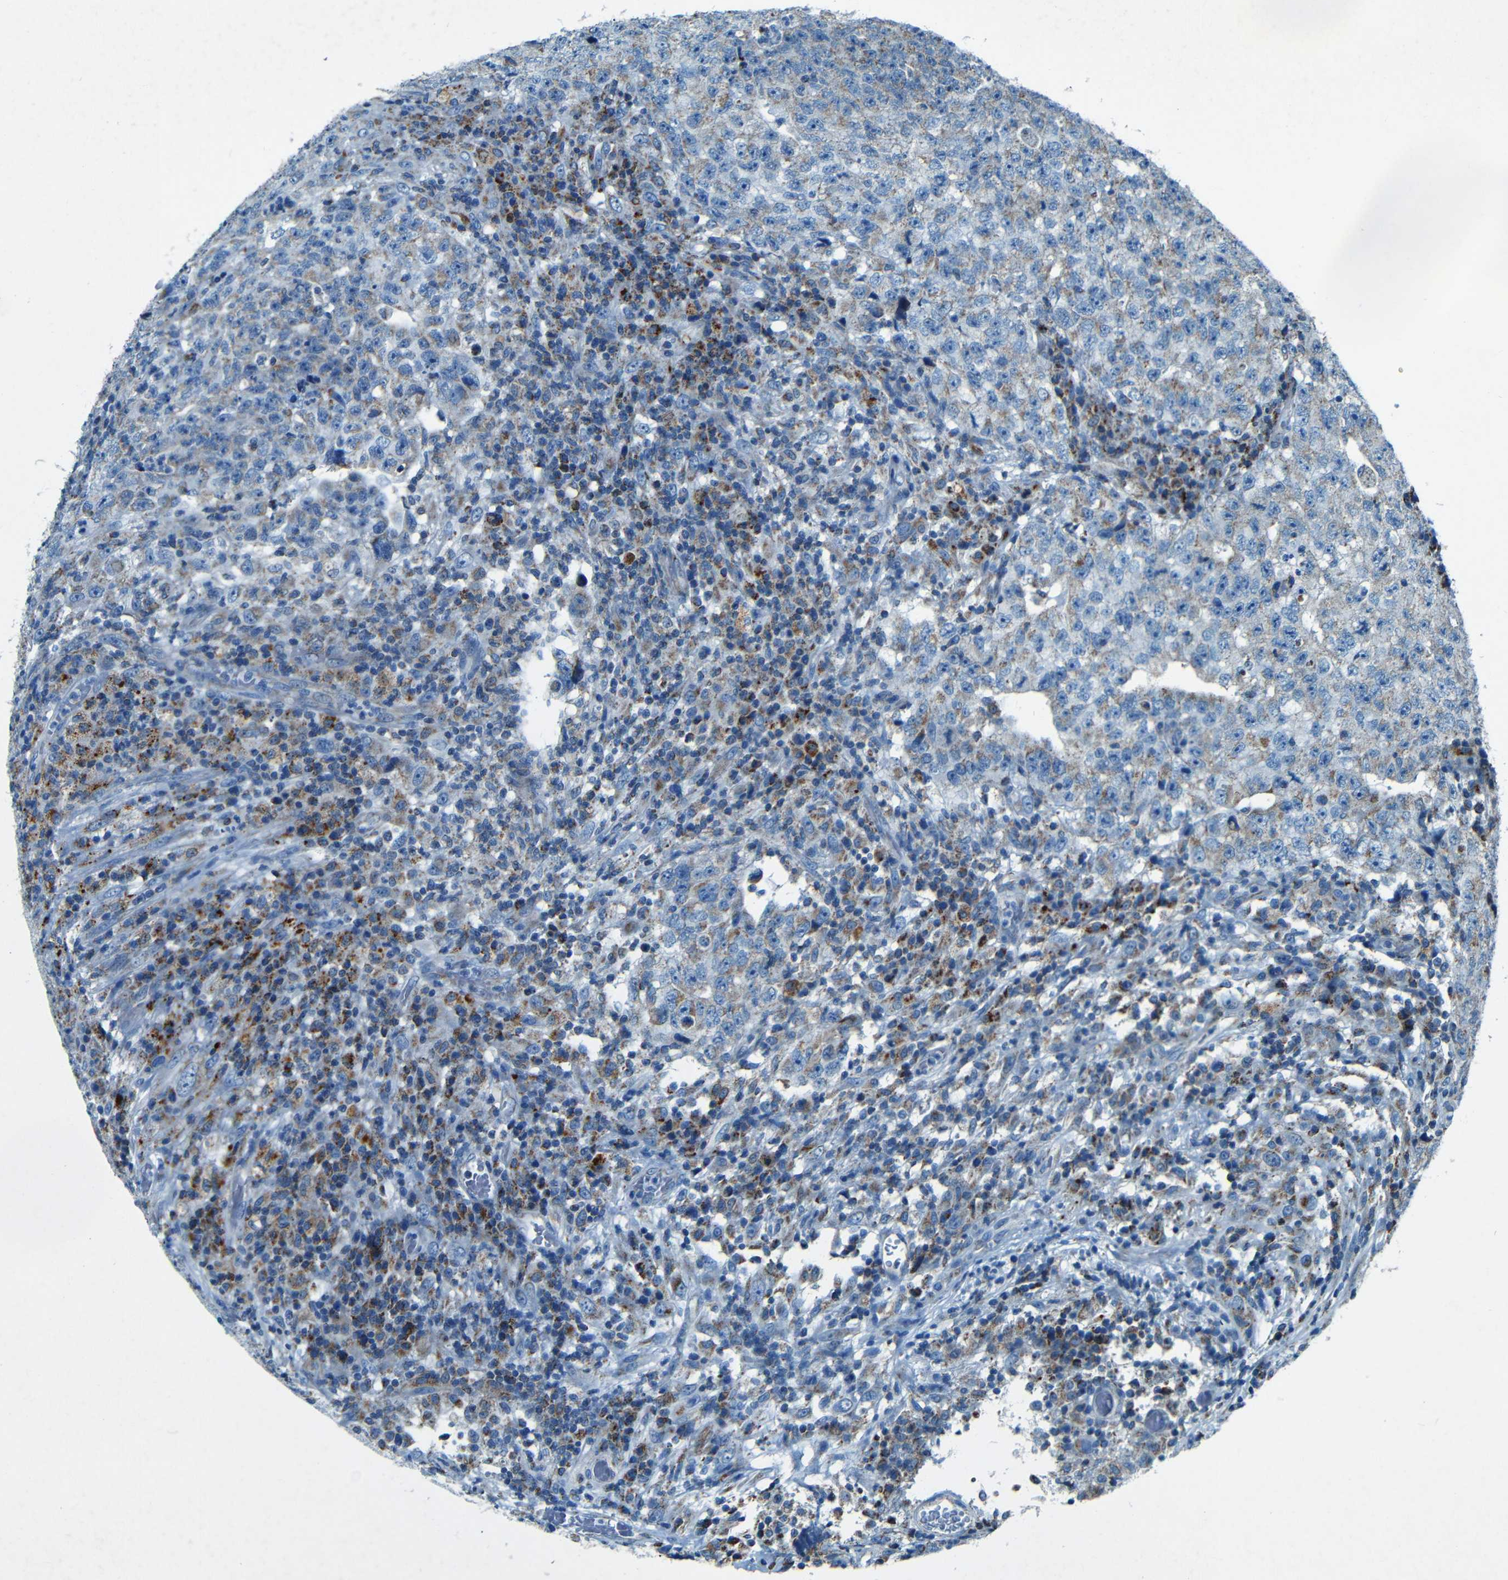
{"staining": {"intensity": "weak", "quantity": "25%-75%", "location": "cytoplasmic/membranous"}, "tissue": "testis cancer", "cell_type": "Tumor cells", "image_type": "cancer", "snomed": [{"axis": "morphology", "description": "Necrosis, NOS"}, {"axis": "morphology", "description": "Carcinoma, Embryonal, NOS"}, {"axis": "topography", "description": "Testis"}], "caption": "This photomicrograph reveals IHC staining of human embryonal carcinoma (testis), with low weak cytoplasmic/membranous staining in about 25%-75% of tumor cells.", "gene": "WSCD2", "patient": {"sex": "male", "age": 19}}